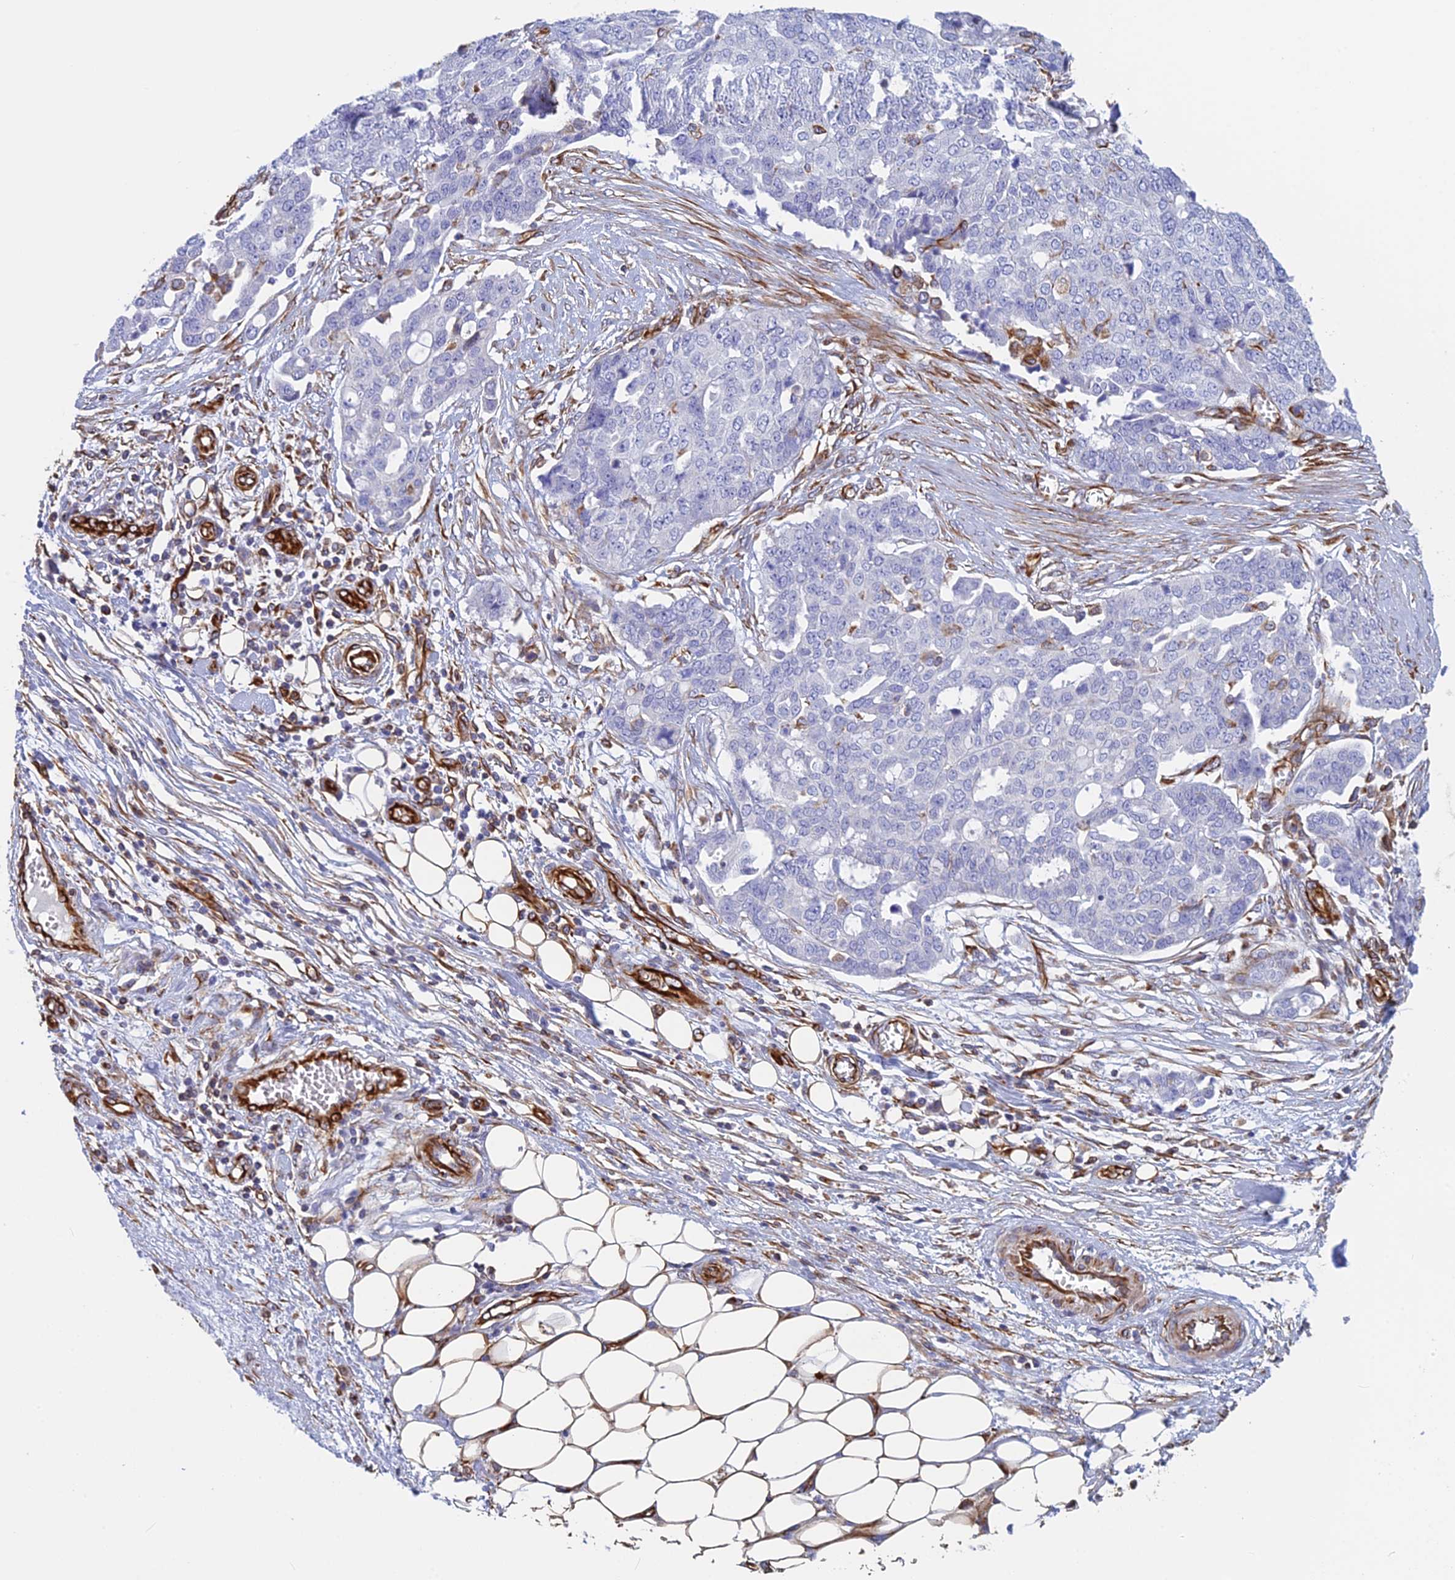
{"staining": {"intensity": "negative", "quantity": "none", "location": "none"}, "tissue": "ovarian cancer", "cell_type": "Tumor cells", "image_type": "cancer", "snomed": [{"axis": "morphology", "description": "Cystadenocarcinoma, serous, NOS"}, {"axis": "topography", "description": "Soft tissue"}, {"axis": "topography", "description": "Ovary"}], "caption": "Micrograph shows no significant protein staining in tumor cells of ovarian cancer (serous cystadenocarcinoma).", "gene": "FBXL20", "patient": {"sex": "female", "age": 57}}